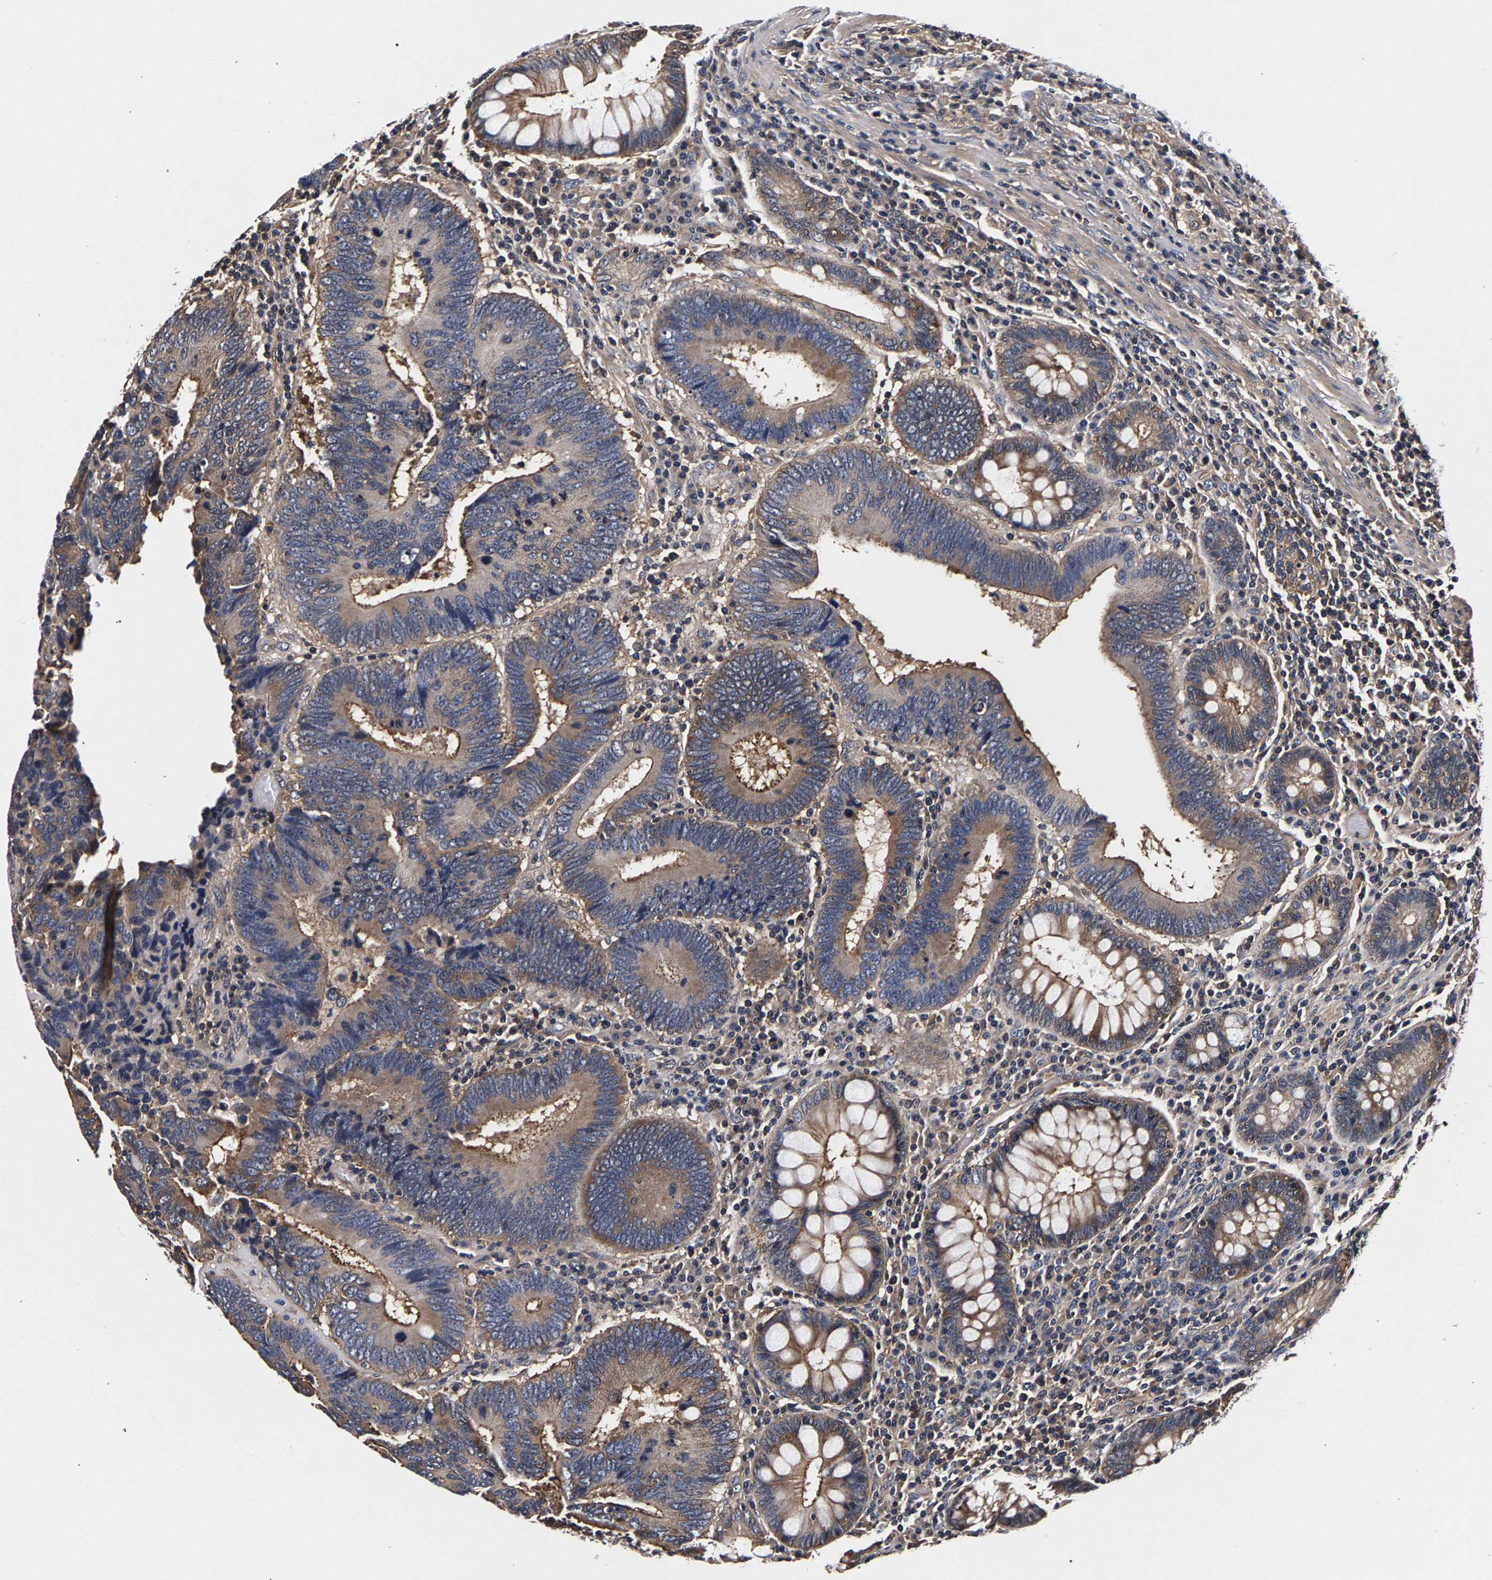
{"staining": {"intensity": "moderate", "quantity": ">75%", "location": "cytoplasmic/membranous"}, "tissue": "colorectal cancer", "cell_type": "Tumor cells", "image_type": "cancer", "snomed": [{"axis": "morphology", "description": "Adenocarcinoma, NOS"}, {"axis": "topography", "description": "Colon"}], "caption": "Protein staining shows moderate cytoplasmic/membranous expression in approximately >75% of tumor cells in adenocarcinoma (colorectal).", "gene": "MARCHF7", "patient": {"sex": "female", "age": 78}}